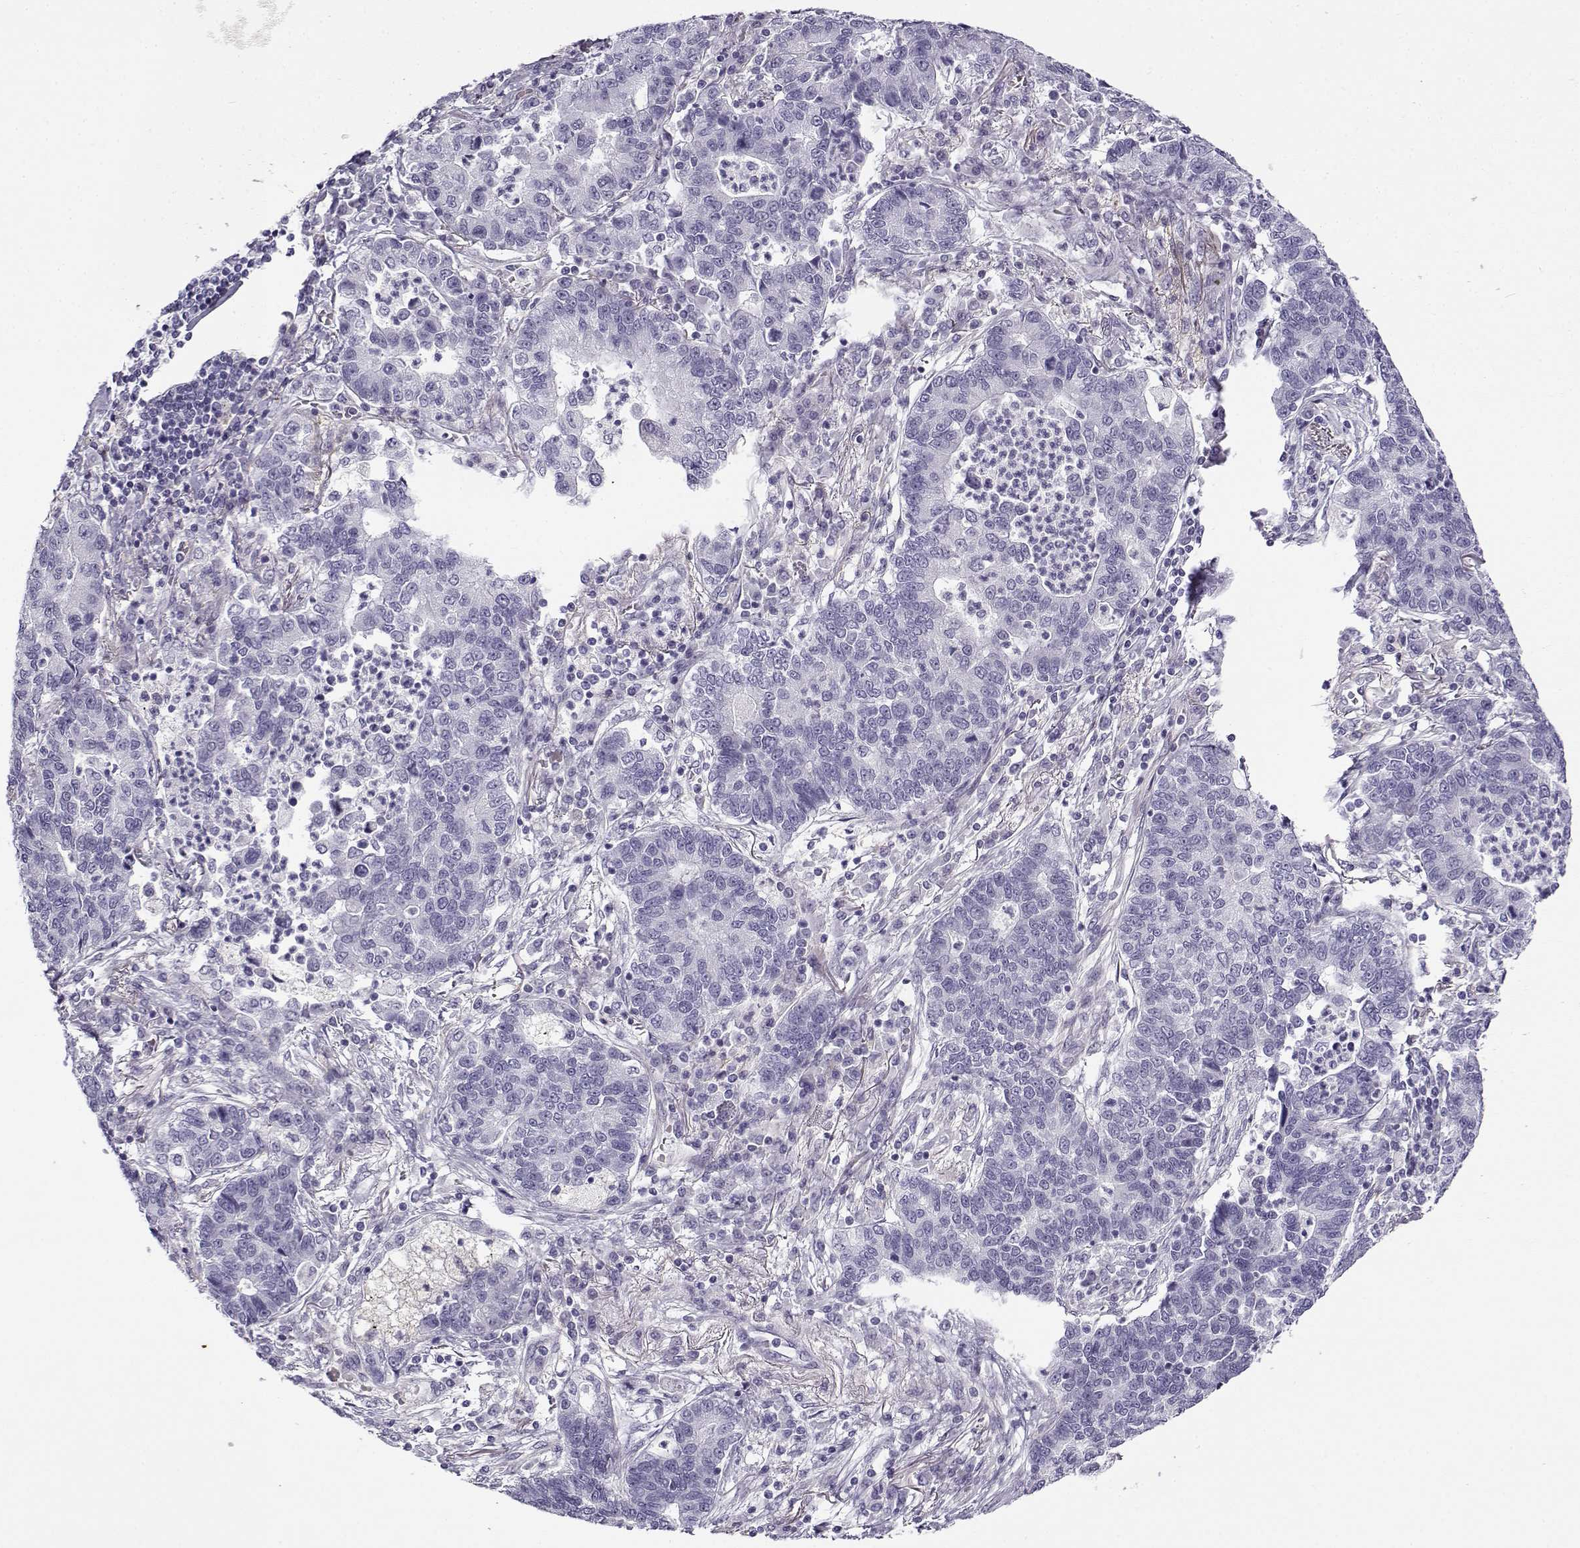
{"staining": {"intensity": "negative", "quantity": "none", "location": "none"}, "tissue": "lung cancer", "cell_type": "Tumor cells", "image_type": "cancer", "snomed": [{"axis": "morphology", "description": "Adenocarcinoma, NOS"}, {"axis": "topography", "description": "Lung"}], "caption": "Adenocarcinoma (lung) stained for a protein using immunohistochemistry exhibits no expression tumor cells.", "gene": "GTSF1L", "patient": {"sex": "female", "age": 57}}